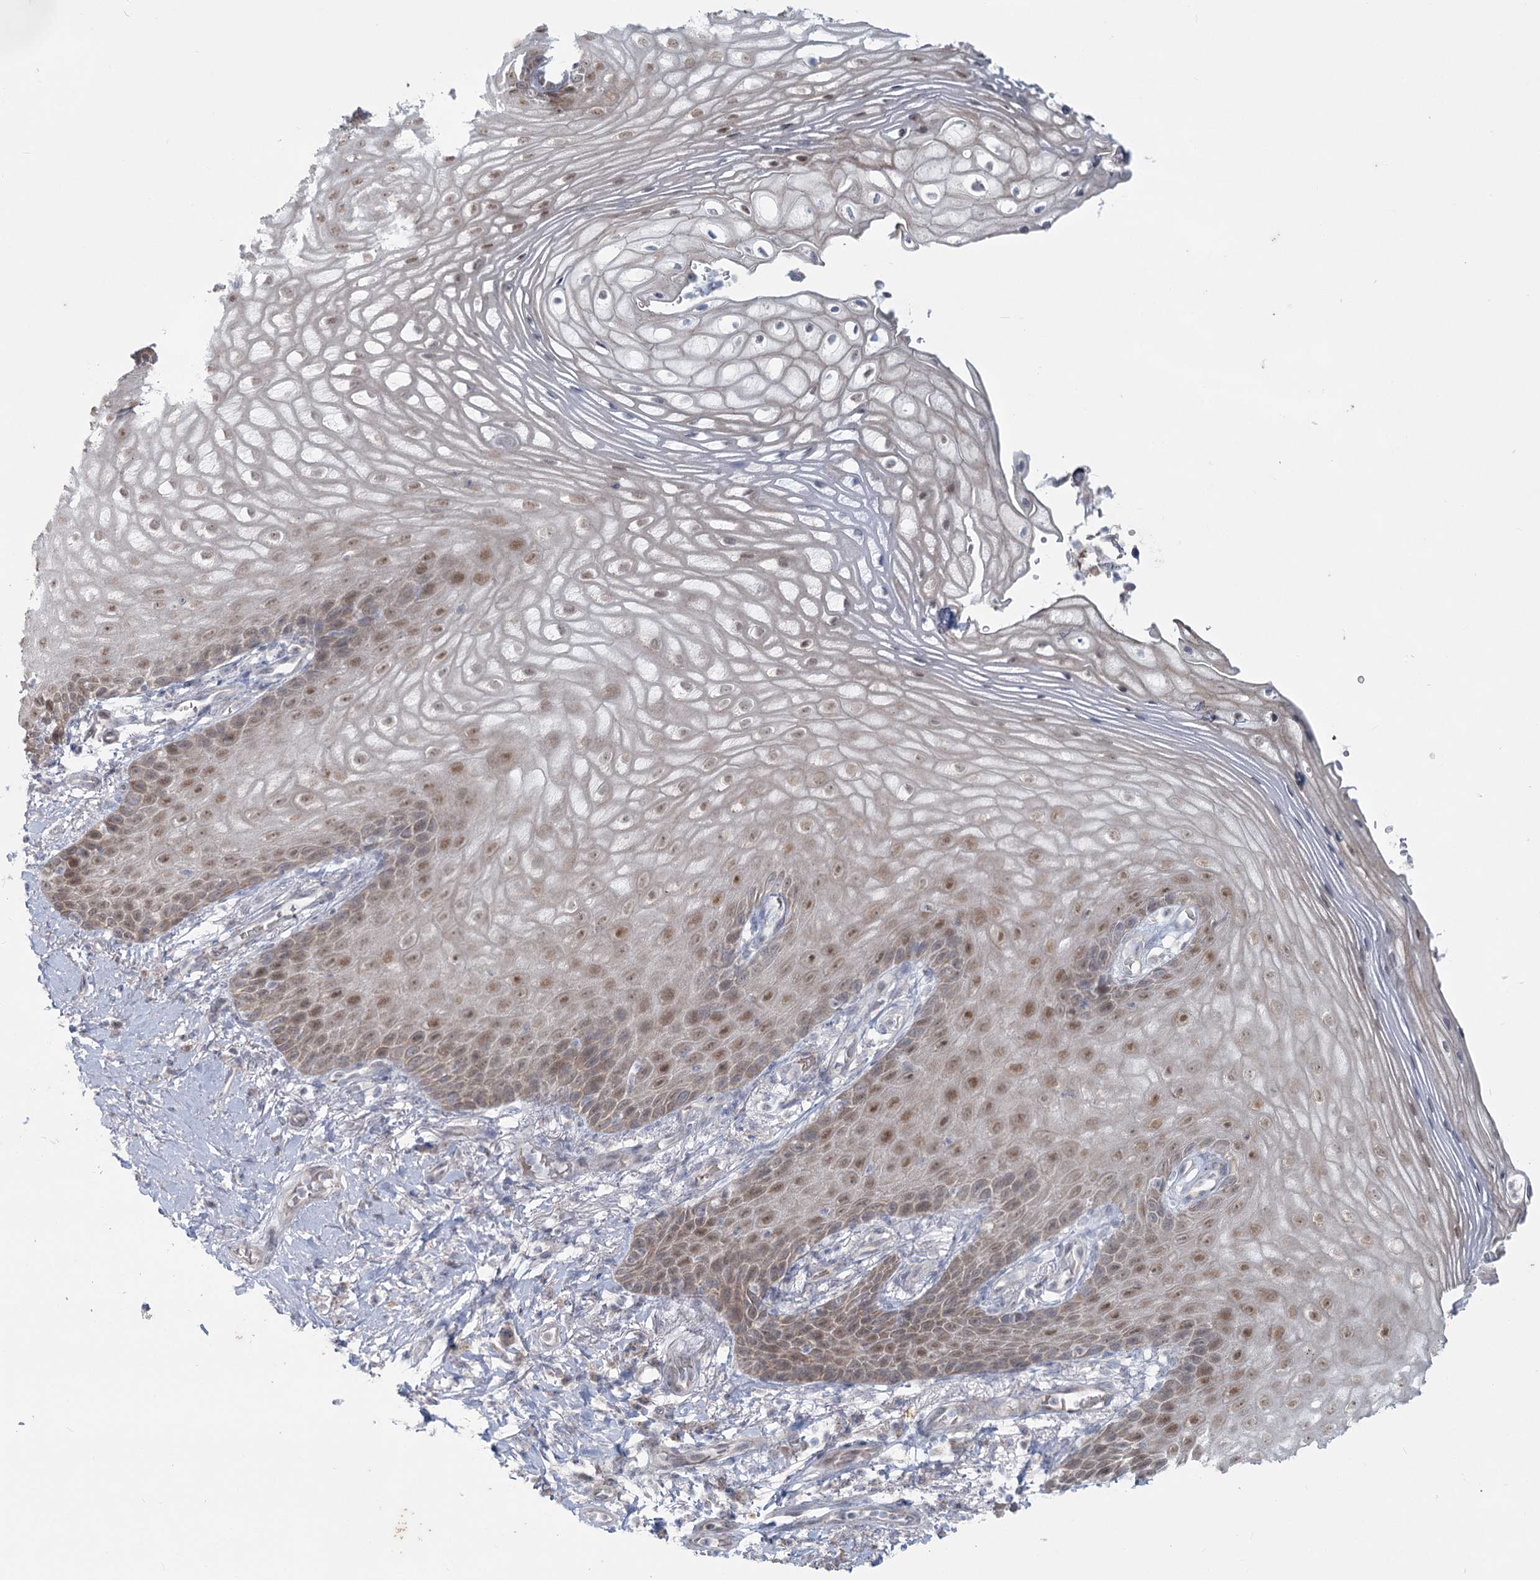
{"staining": {"intensity": "moderate", "quantity": "<25%", "location": "cytoplasmic/membranous,nuclear"}, "tissue": "vagina", "cell_type": "Squamous epithelial cells", "image_type": "normal", "snomed": [{"axis": "morphology", "description": "Normal tissue, NOS"}, {"axis": "topography", "description": "Vagina"}], "caption": "Immunohistochemical staining of normal vagina displays <25% levels of moderate cytoplasmic/membranous,nuclear protein positivity in approximately <25% of squamous epithelial cells.", "gene": "MTG1", "patient": {"sex": "female", "age": 60}}